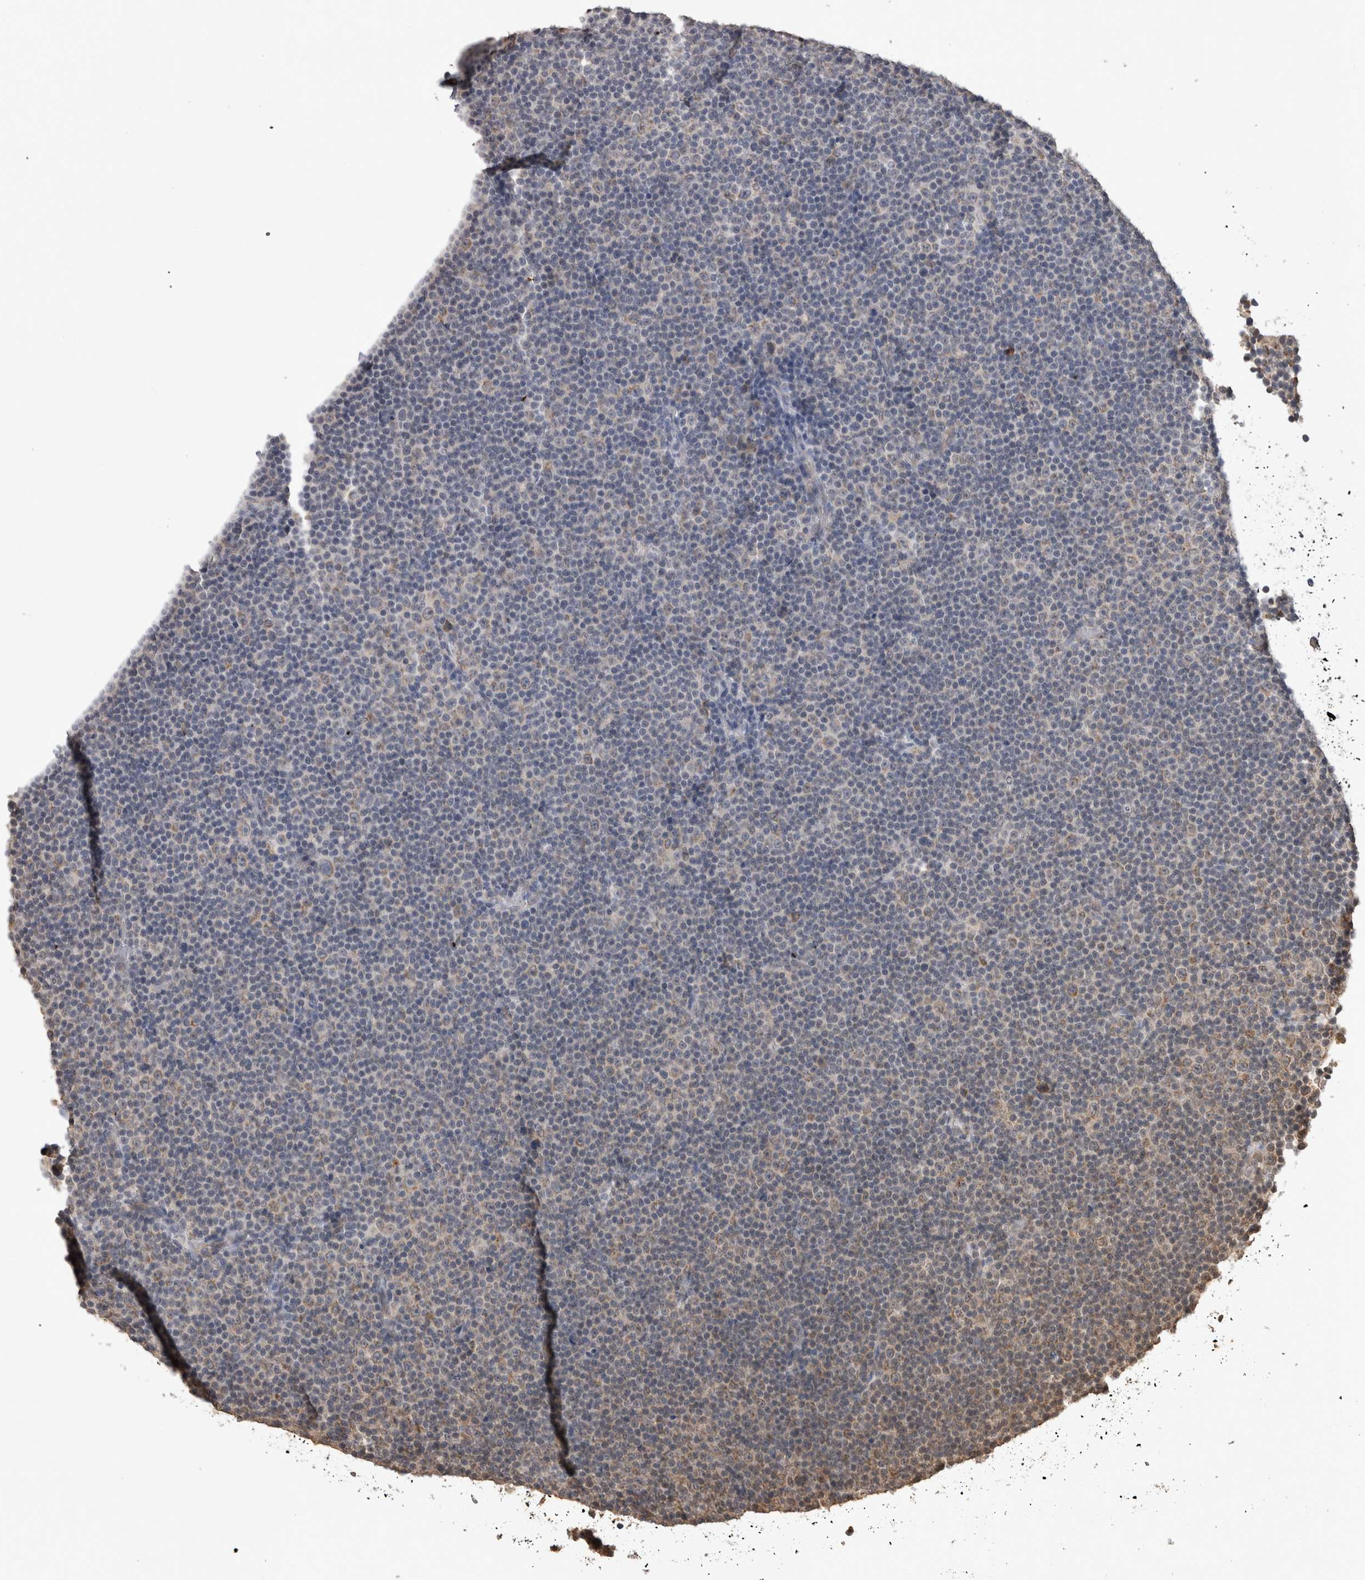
{"staining": {"intensity": "negative", "quantity": "none", "location": "none"}, "tissue": "lymphoma", "cell_type": "Tumor cells", "image_type": "cancer", "snomed": [{"axis": "morphology", "description": "Malignant lymphoma, non-Hodgkin's type, Low grade"}, {"axis": "topography", "description": "Lymph node"}], "caption": "Immunohistochemical staining of human lymphoma shows no significant expression in tumor cells.", "gene": "PAK4", "patient": {"sex": "female", "age": 67}}